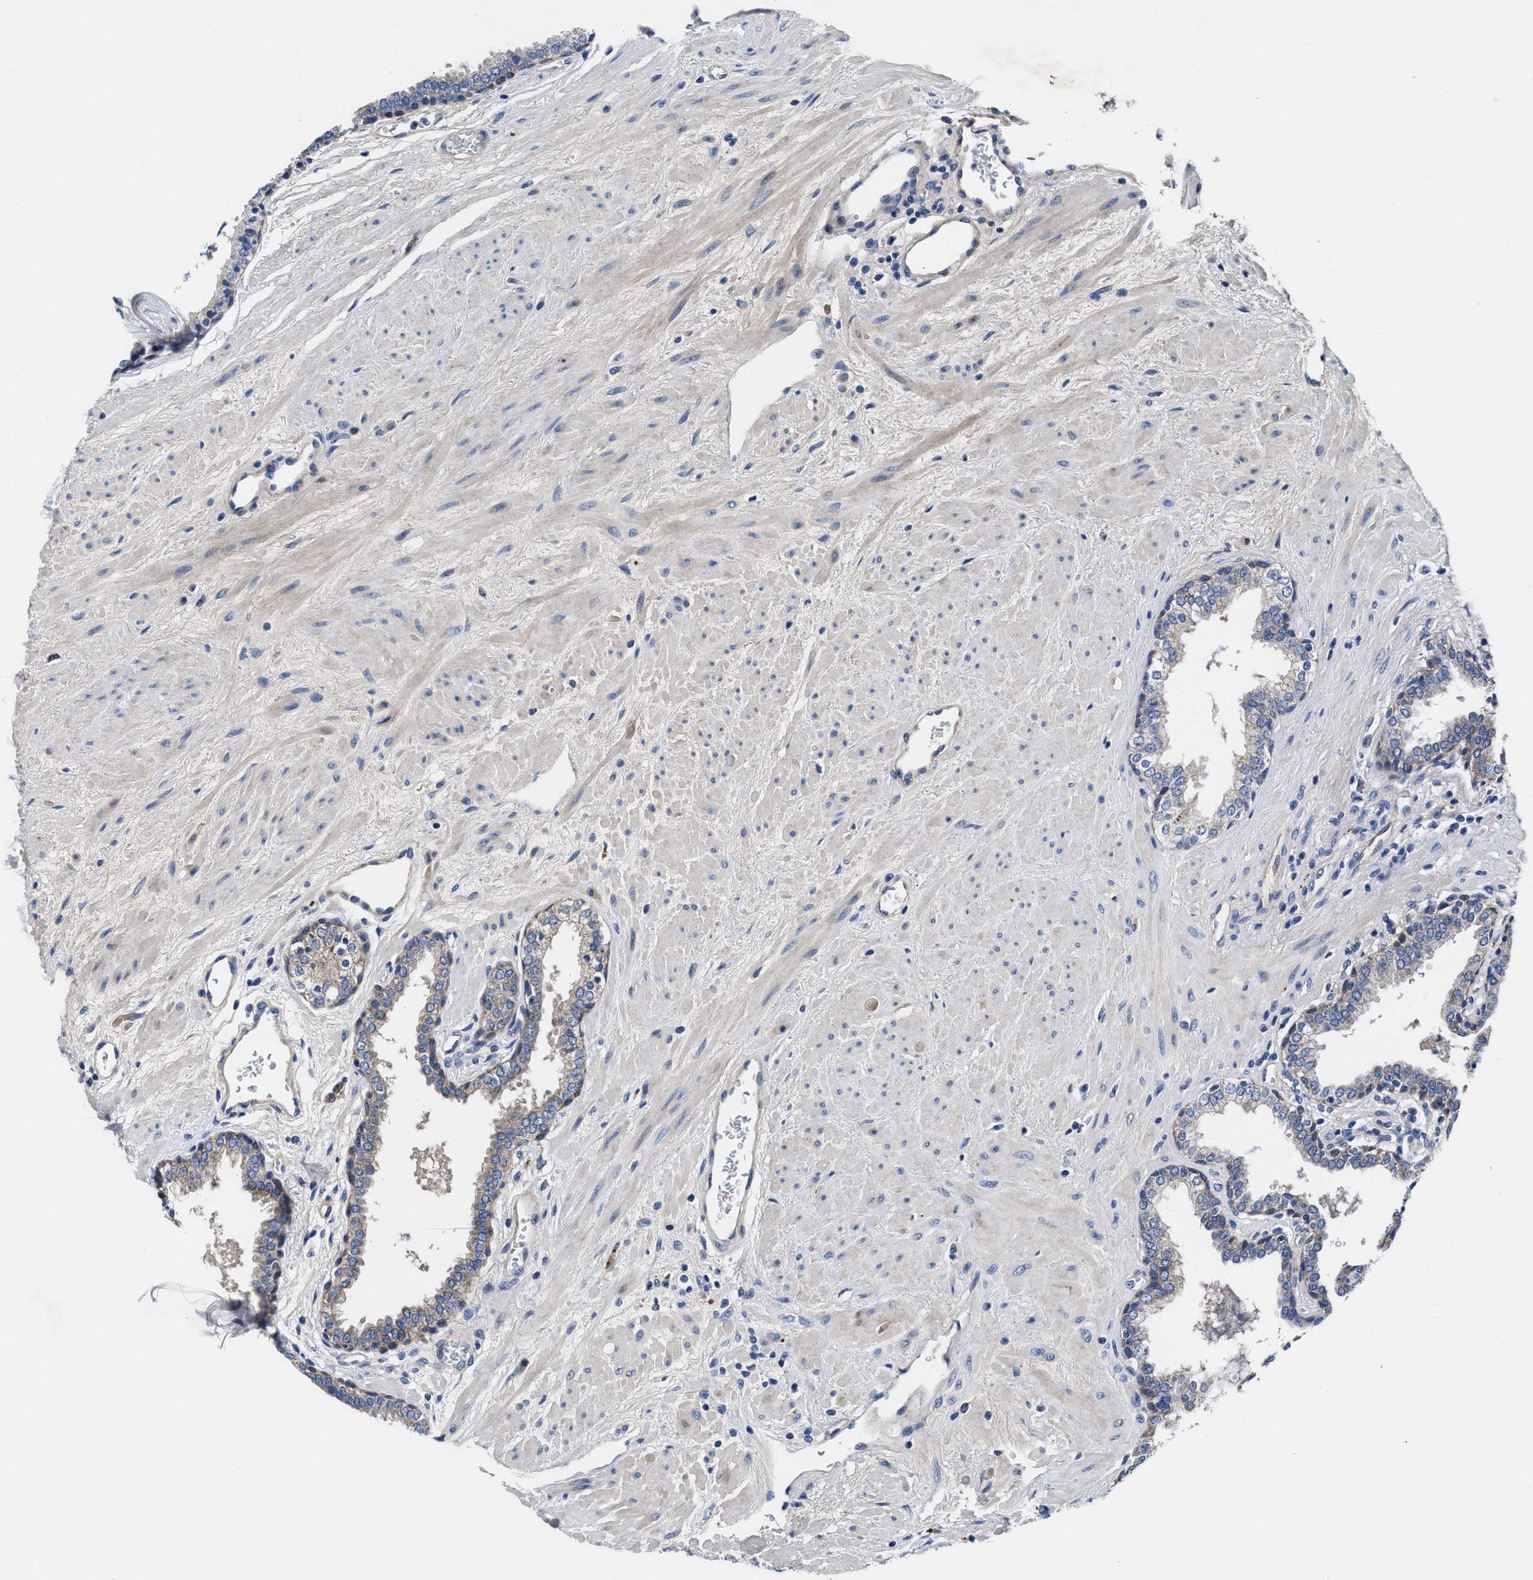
{"staining": {"intensity": "weak", "quantity": "<25%", "location": "cytoplasmic/membranous"}, "tissue": "prostate", "cell_type": "Glandular cells", "image_type": "normal", "snomed": [{"axis": "morphology", "description": "Normal tissue, NOS"}, {"axis": "topography", "description": "Prostate"}], "caption": "The immunohistochemistry (IHC) image has no significant staining in glandular cells of prostate.", "gene": "DHRS13", "patient": {"sex": "male", "age": 51}}